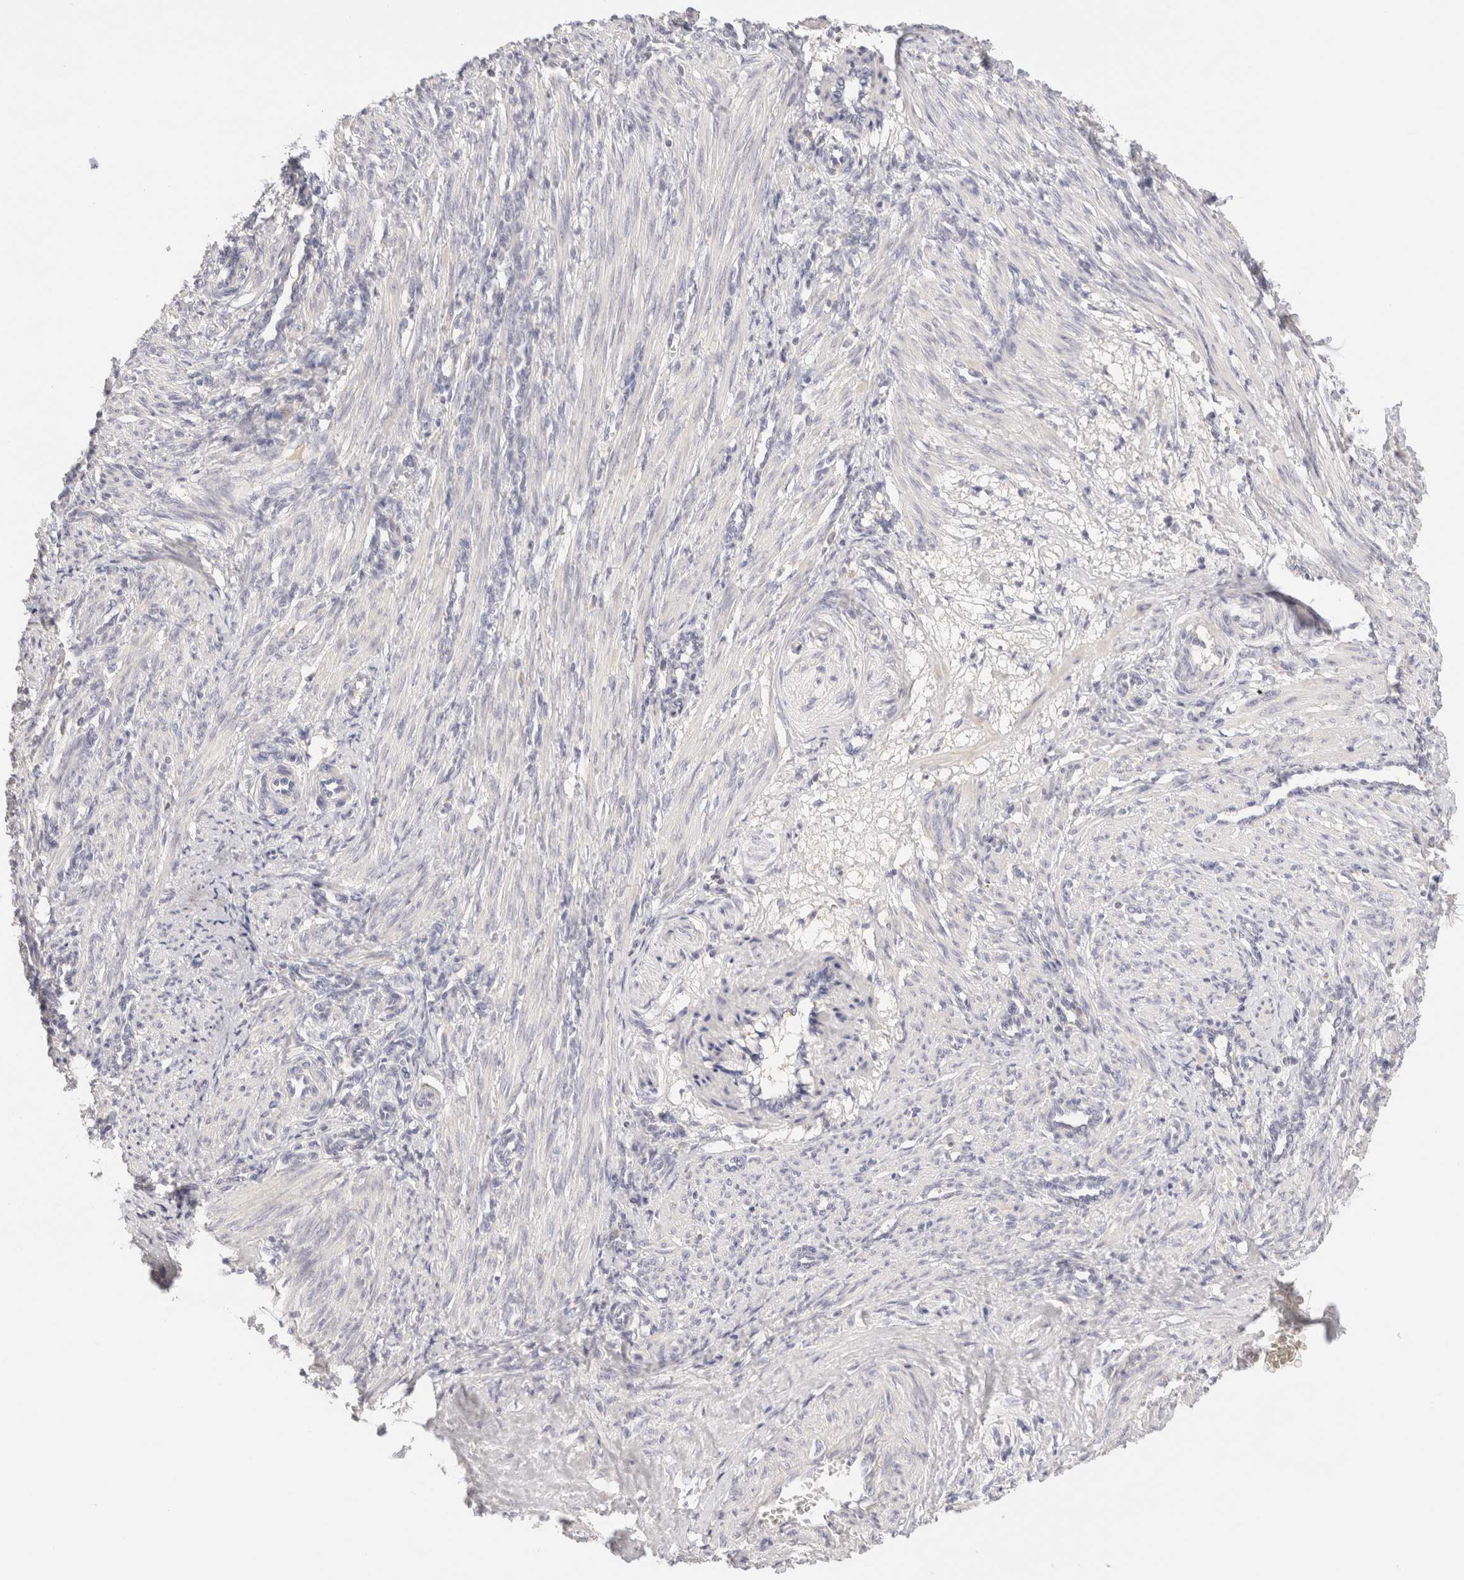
{"staining": {"intensity": "negative", "quantity": "none", "location": "none"}, "tissue": "smooth muscle", "cell_type": "Smooth muscle cells", "image_type": "normal", "snomed": [{"axis": "morphology", "description": "Normal tissue, NOS"}, {"axis": "topography", "description": "Endometrium"}], "caption": "Smooth muscle cells are negative for brown protein staining in normal smooth muscle. The staining is performed using DAB brown chromogen with nuclei counter-stained in using hematoxylin.", "gene": "SCGB2A2", "patient": {"sex": "female", "age": 33}}